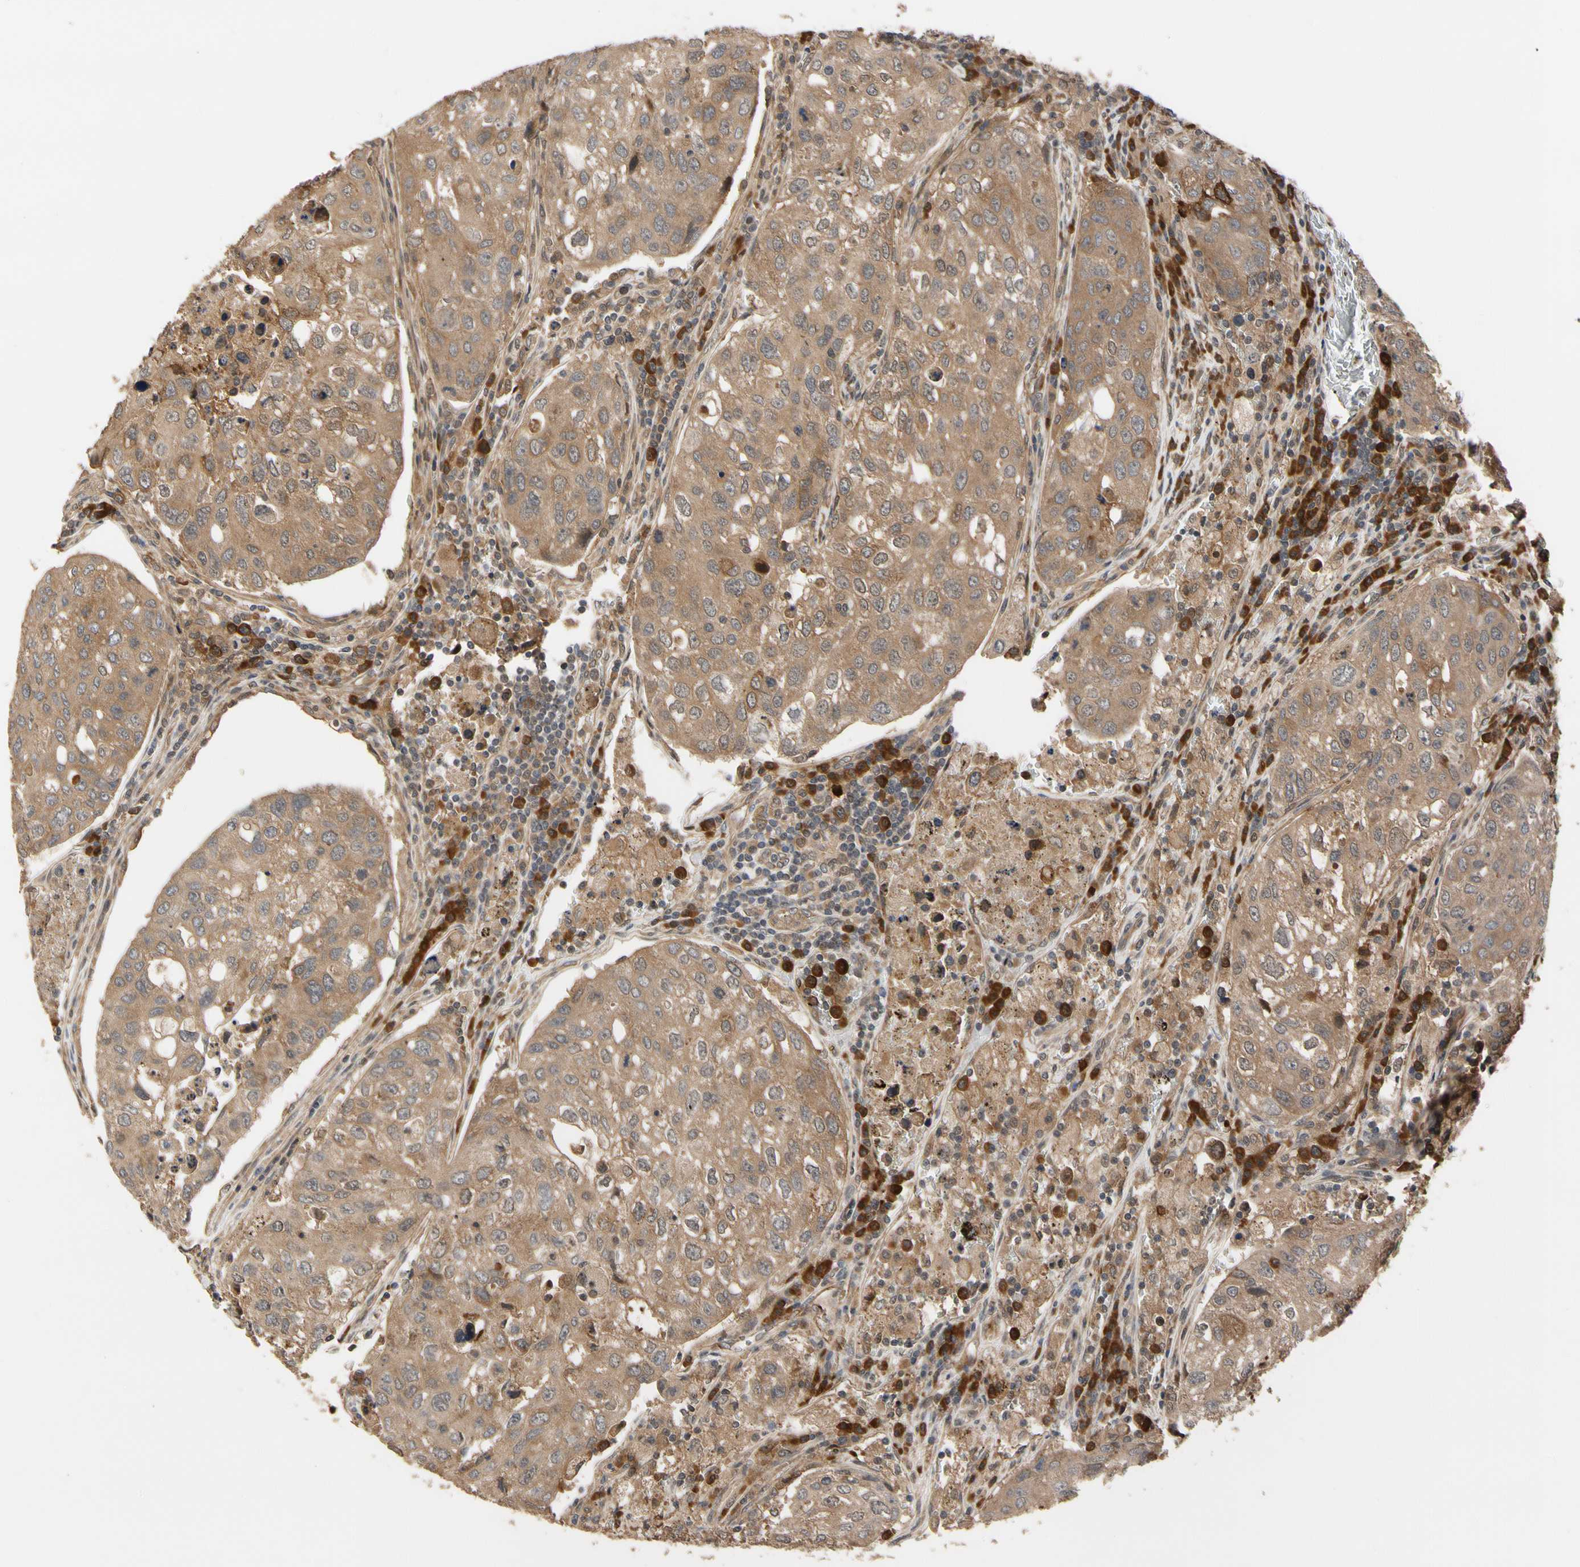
{"staining": {"intensity": "moderate", "quantity": ">75%", "location": "cytoplasmic/membranous"}, "tissue": "urothelial cancer", "cell_type": "Tumor cells", "image_type": "cancer", "snomed": [{"axis": "morphology", "description": "Urothelial carcinoma, High grade"}, {"axis": "topography", "description": "Lymph node"}, {"axis": "topography", "description": "Urinary bladder"}], "caption": "Protein staining of urothelial carcinoma (high-grade) tissue demonstrates moderate cytoplasmic/membranous staining in about >75% of tumor cells.", "gene": "CYTIP", "patient": {"sex": "male", "age": 51}}